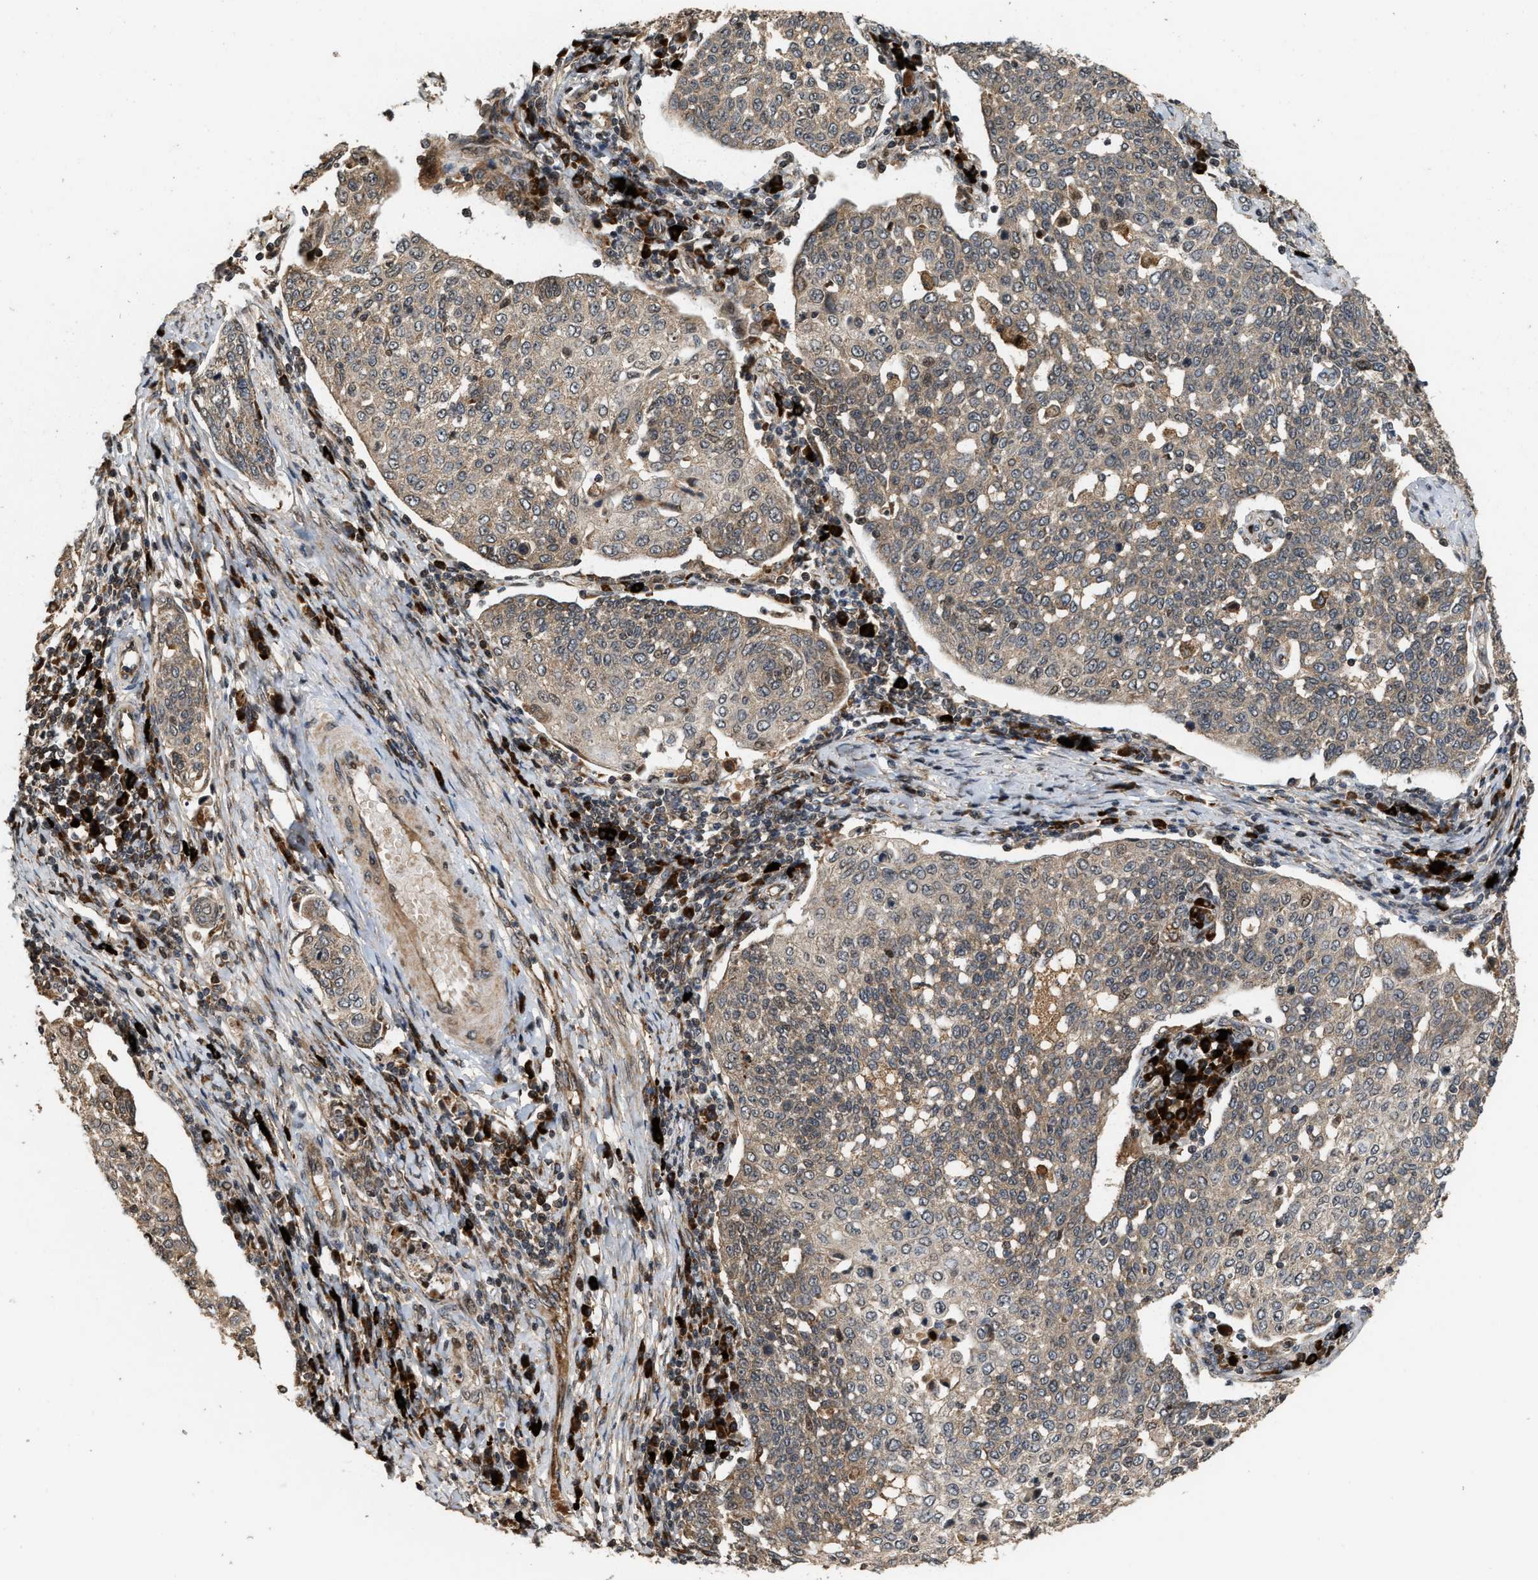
{"staining": {"intensity": "weak", "quantity": ">75%", "location": "cytoplasmic/membranous,nuclear"}, "tissue": "cervical cancer", "cell_type": "Tumor cells", "image_type": "cancer", "snomed": [{"axis": "morphology", "description": "Squamous cell carcinoma, NOS"}, {"axis": "topography", "description": "Cervix"}], "caption": "Immunohistochemical staining of human cervical cancer (squamous cell carcinoma) shows low levels of weak cytoplasmic/membranous and nuclear expression in about >75% of tumor cells.", "gene": "ELP2", "patient": {"sex": "female", "age": 34}}